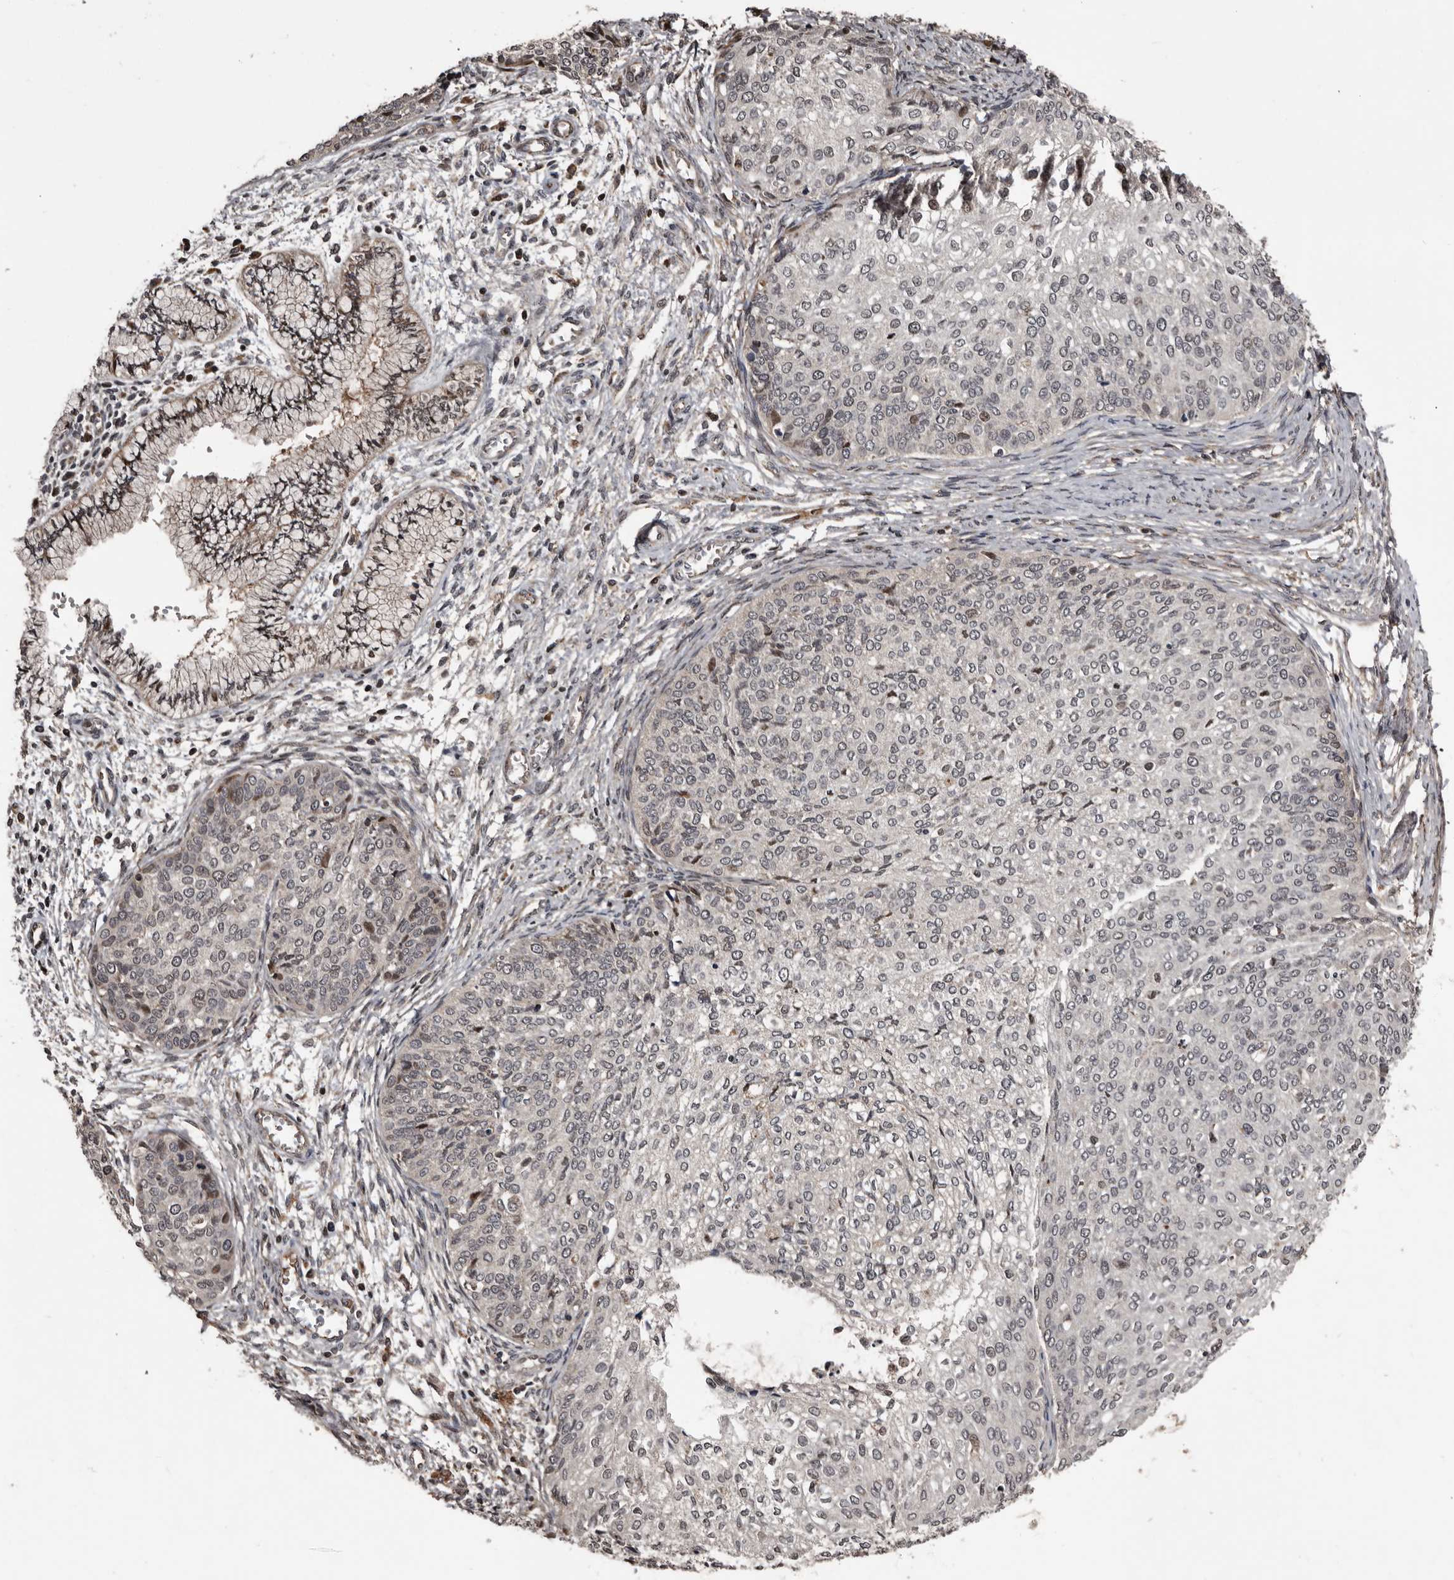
{"staining": {"intensity": "weak", "quantity": "<25%", "location": "cytoplasmic/membranous"}, "tissue": "cervical cancer", "cell_type": "Tumor cells", "image_type": "cancer", "snomed": [{"axis": "morphology", "description": "Squamous cell carcinoma, NOS"}, {"axis": "topography", "description": "Cervix"}], "caption": "This is an immunohistochemistry (IHC) micrograph of human squamous cell carcinoma (cervical). There is no staining in tumor cells.", "gene": "SERTAD4", "patient": {"sex": "female", "age": 37}}